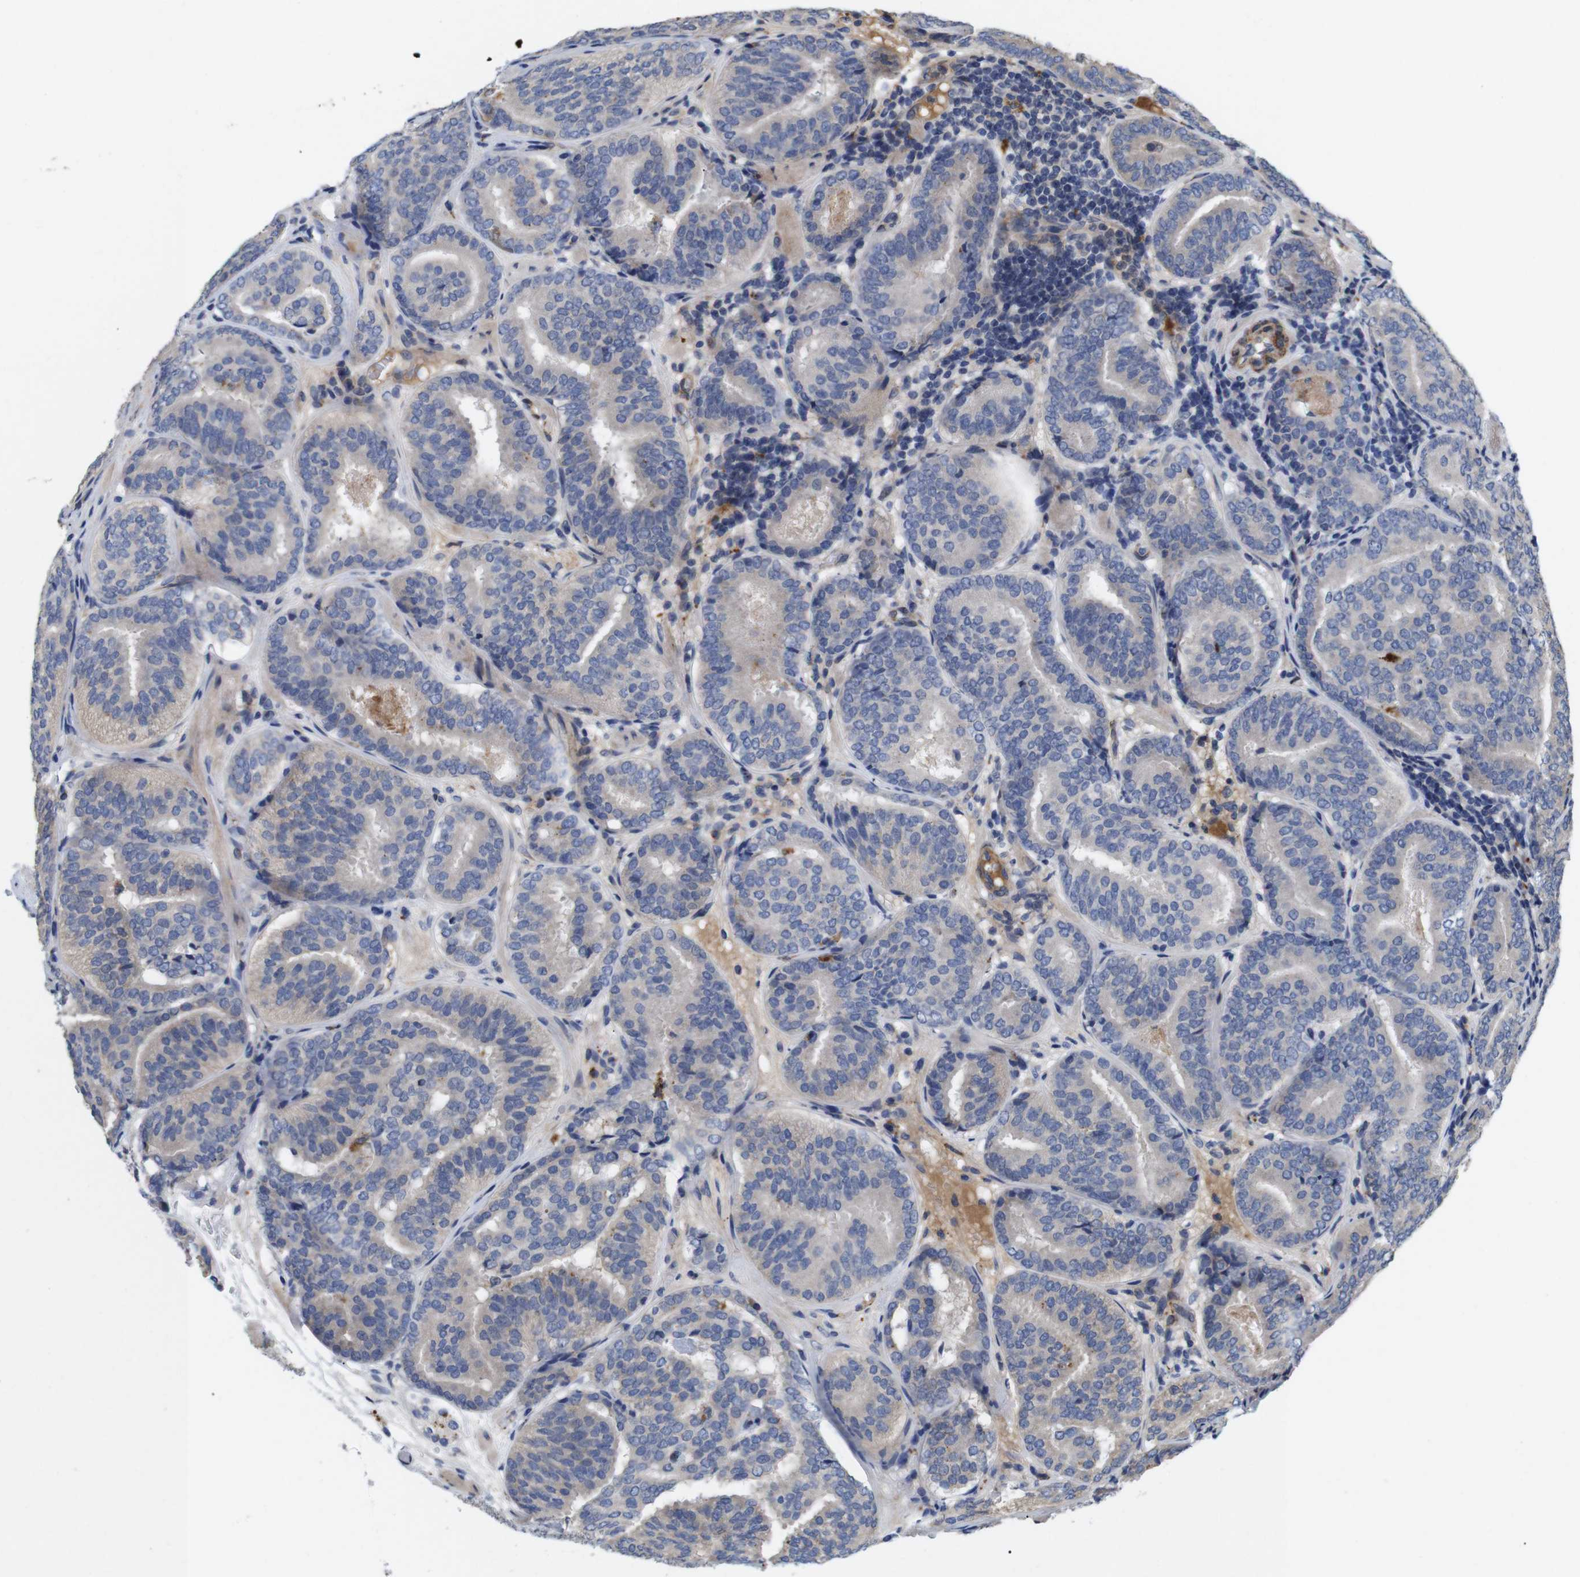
{"staining": {"intensity": "negative", "quantity": "none", "location": "none"}, "tissue": "prostate cancer", "cell_type": "Tumor cells", "image_type": "cancer", "snomed": [{"axis": "morphology", "description": "Adenocarcinoma, Low grade"}, {"axis": "topography", "description": "Prostate"}], "caption": "An IHC photomicrograph of prostate low-grade adenocarcinoma is shown. There is no staining in tumor cells of prostate low-grade adenocarcinoma.", "gene": "SPRY3", "patient": {"sex": "male", "age": 69}}